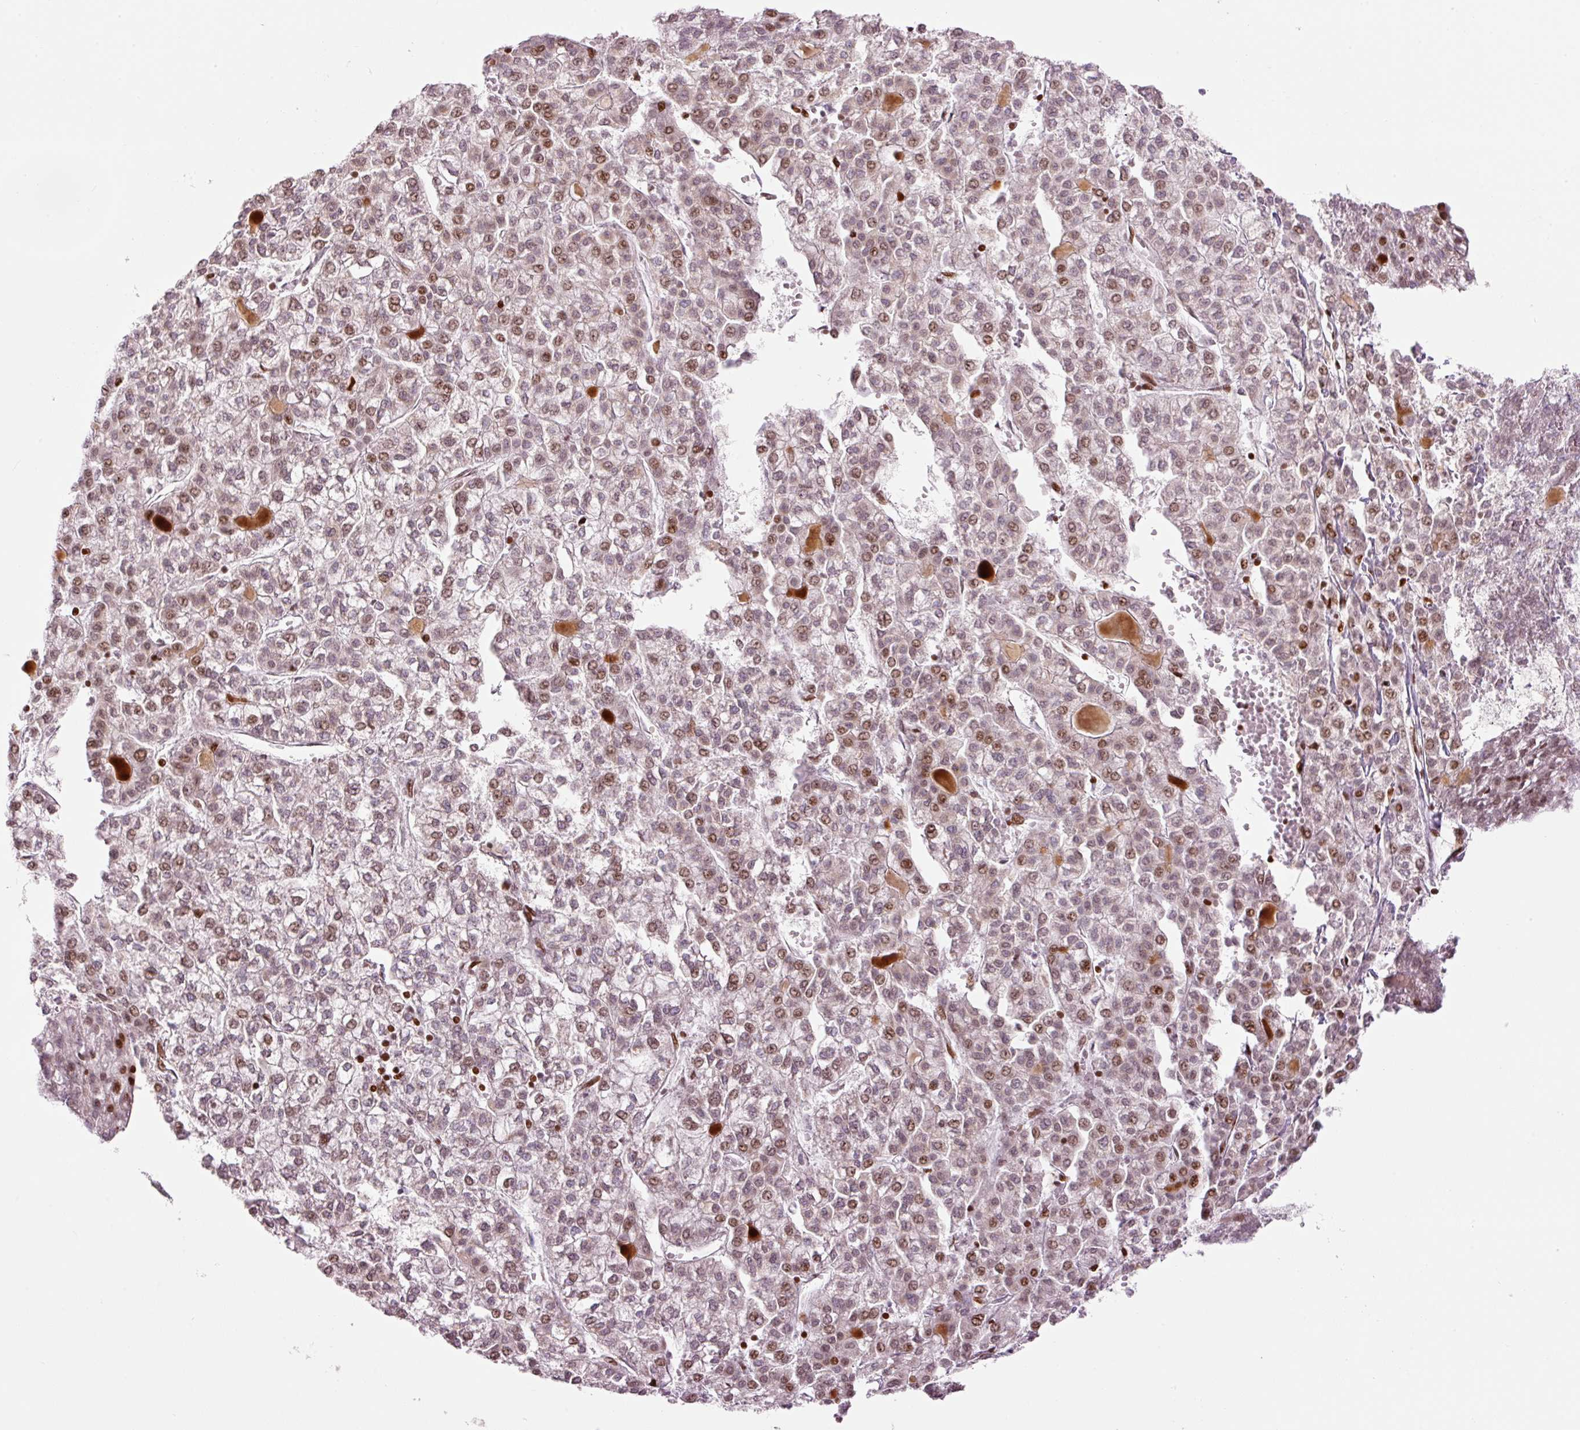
{"staining": {"intensity": "moderate", "quantity": "25%-75%", "location": "nuclear"}, "tissue": "liver cancer", "cell_type": "Tumor cells", "image_type": "cancer", "snomed": [{"axis": "morphology", "description": "Carcinoma, Hepatocellular, NOS"}, {"axis": "topography", "description": "Liver"}], "caption": "A brown stain highlights moderate nuclear staining of a protein in hepatocellular carcinoma (liver) tumor cells.", "gene": "TMEM177", "patient": {"sex": "female", "age": 43}}